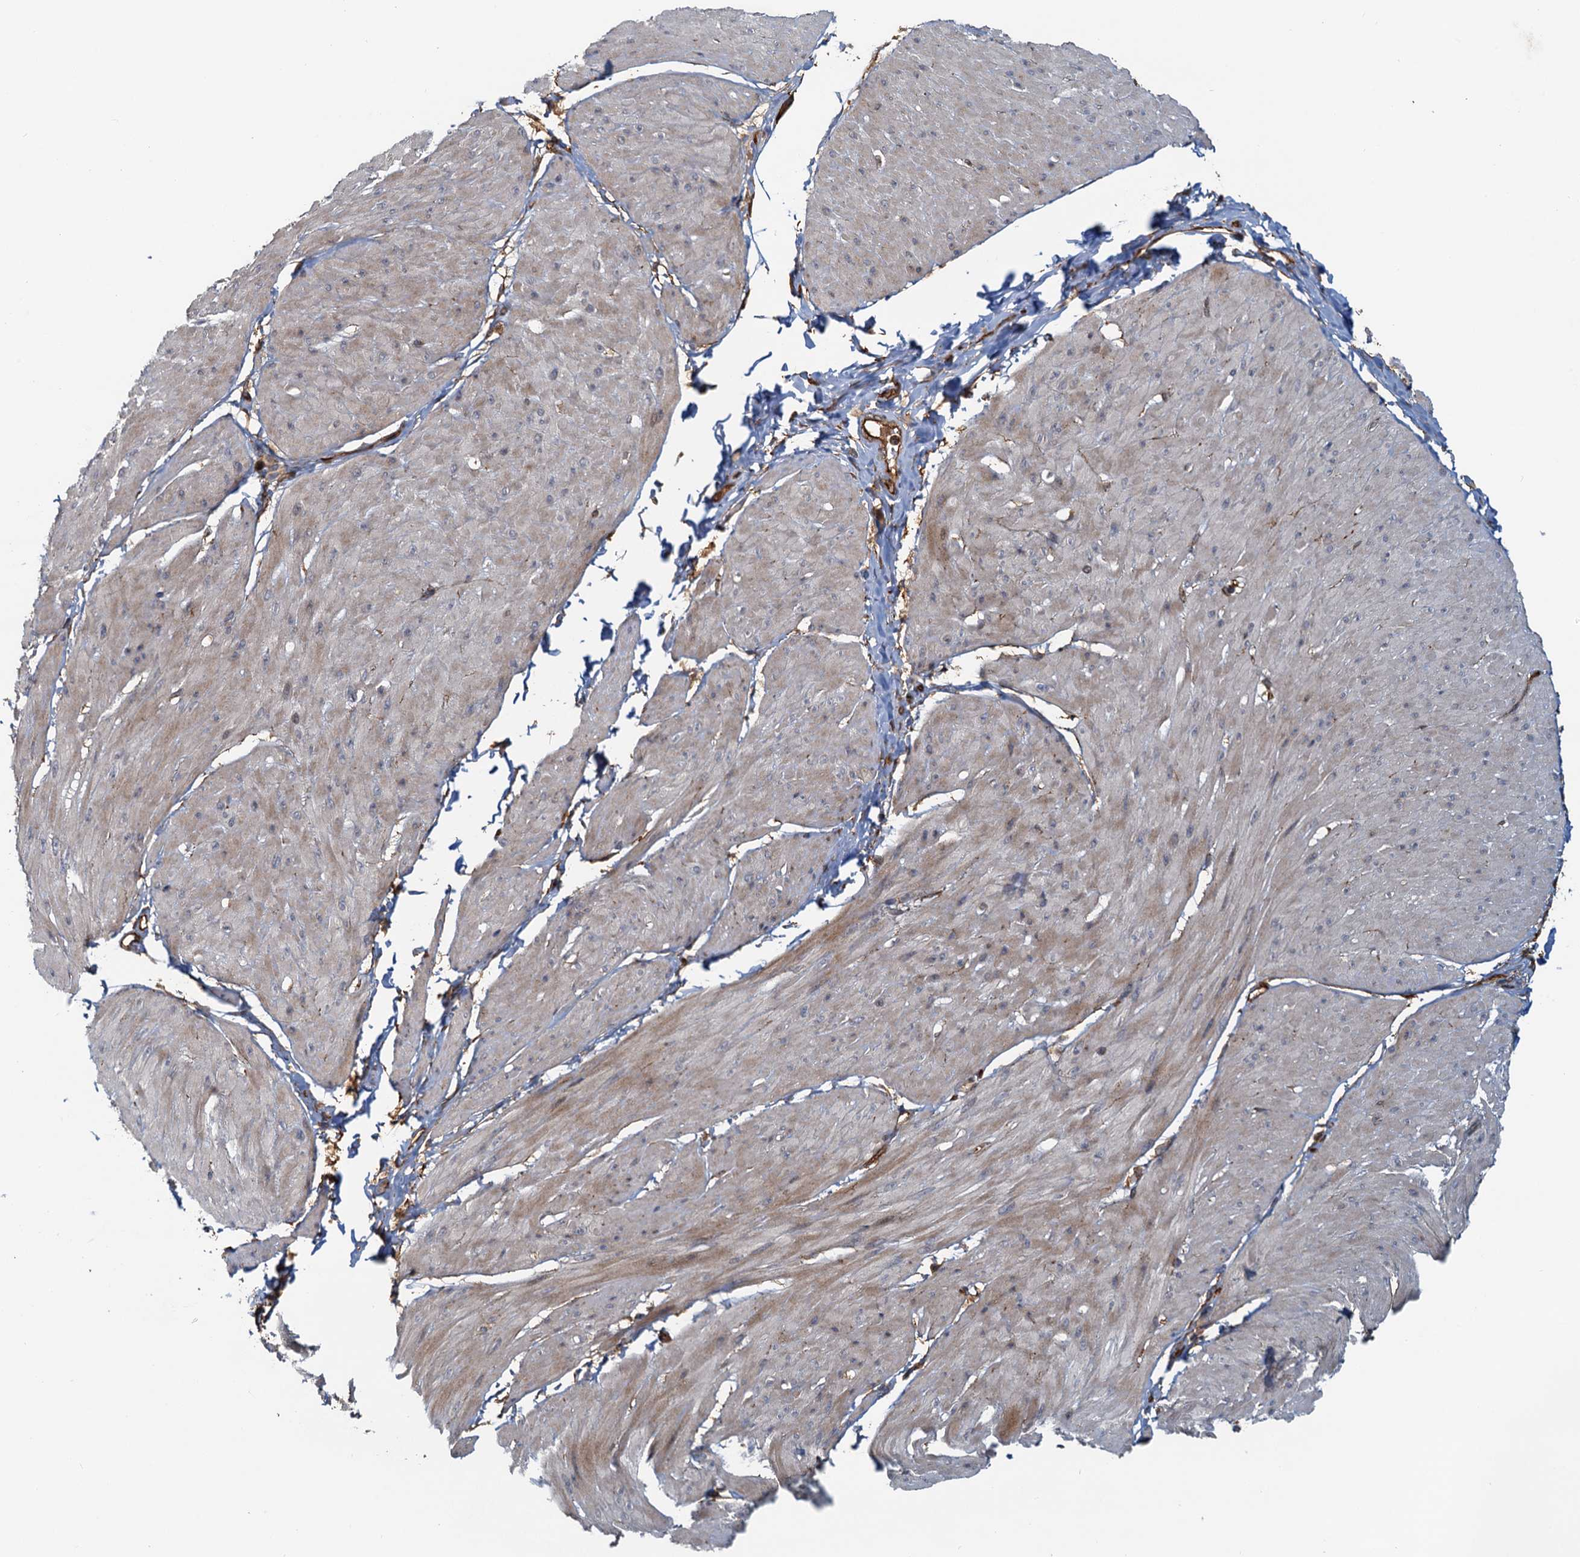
{"staining": {"intensity": "moderate", "quantity": "<25%", "location": "cytoplasmic/membranous"}, "tissue": "smooth muscle", "cell_type": "Smooth muscle cells", "image_type": "normal", "snomed": [{"axis": "morphology", "description": "Urothelial carcinoma, High grade"}, {"axis": "topography", "description": "Urinary bladder"}], "caption": "Smooth muscle stained with IHC reveals moderate cytoplasmic/membranous staining in about <25% of smooth muscle cells.", "gene": "NIPAL3", "patient": {"sex": "male", "age": 46}}